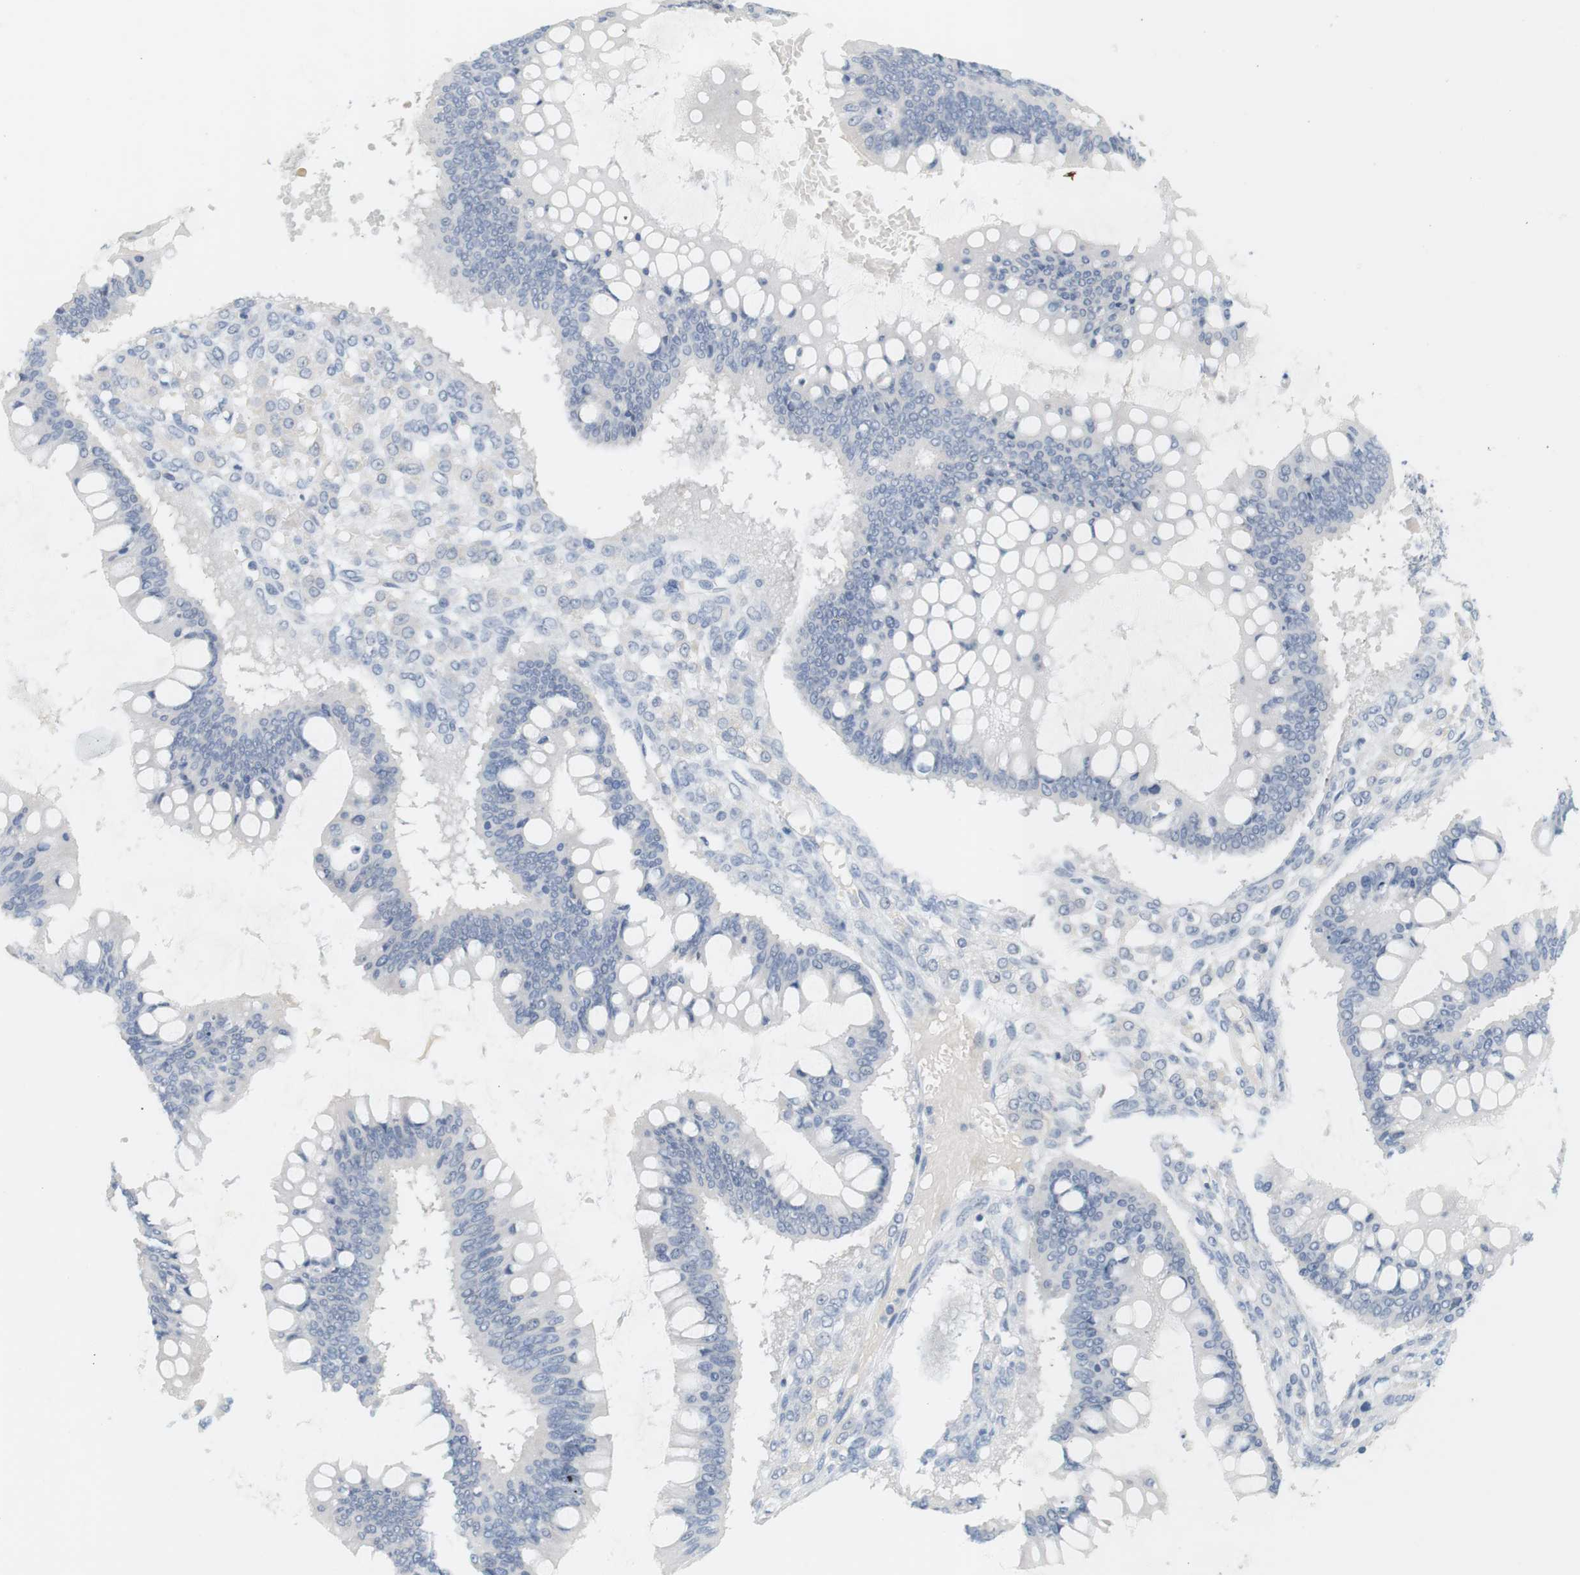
{"staining": {"intensity": "negative", "quantity": "none", "location": "none"}, "tissue": "ovarian cancer", "cell_type": "Tumor cells", "image_type": "cancer", "snomed": [{"axis": "morphology", "description": "Cystadenocarcinoma, mucinous, NOS"}, {"axis": "topography", "description": "Ovary"}], "caption": "The photomicrograph displays no significant positivity in tumor cells of ovarian cancer.", "gene": "OPRM1", "patient": {"sex": "female", "age": 73}}